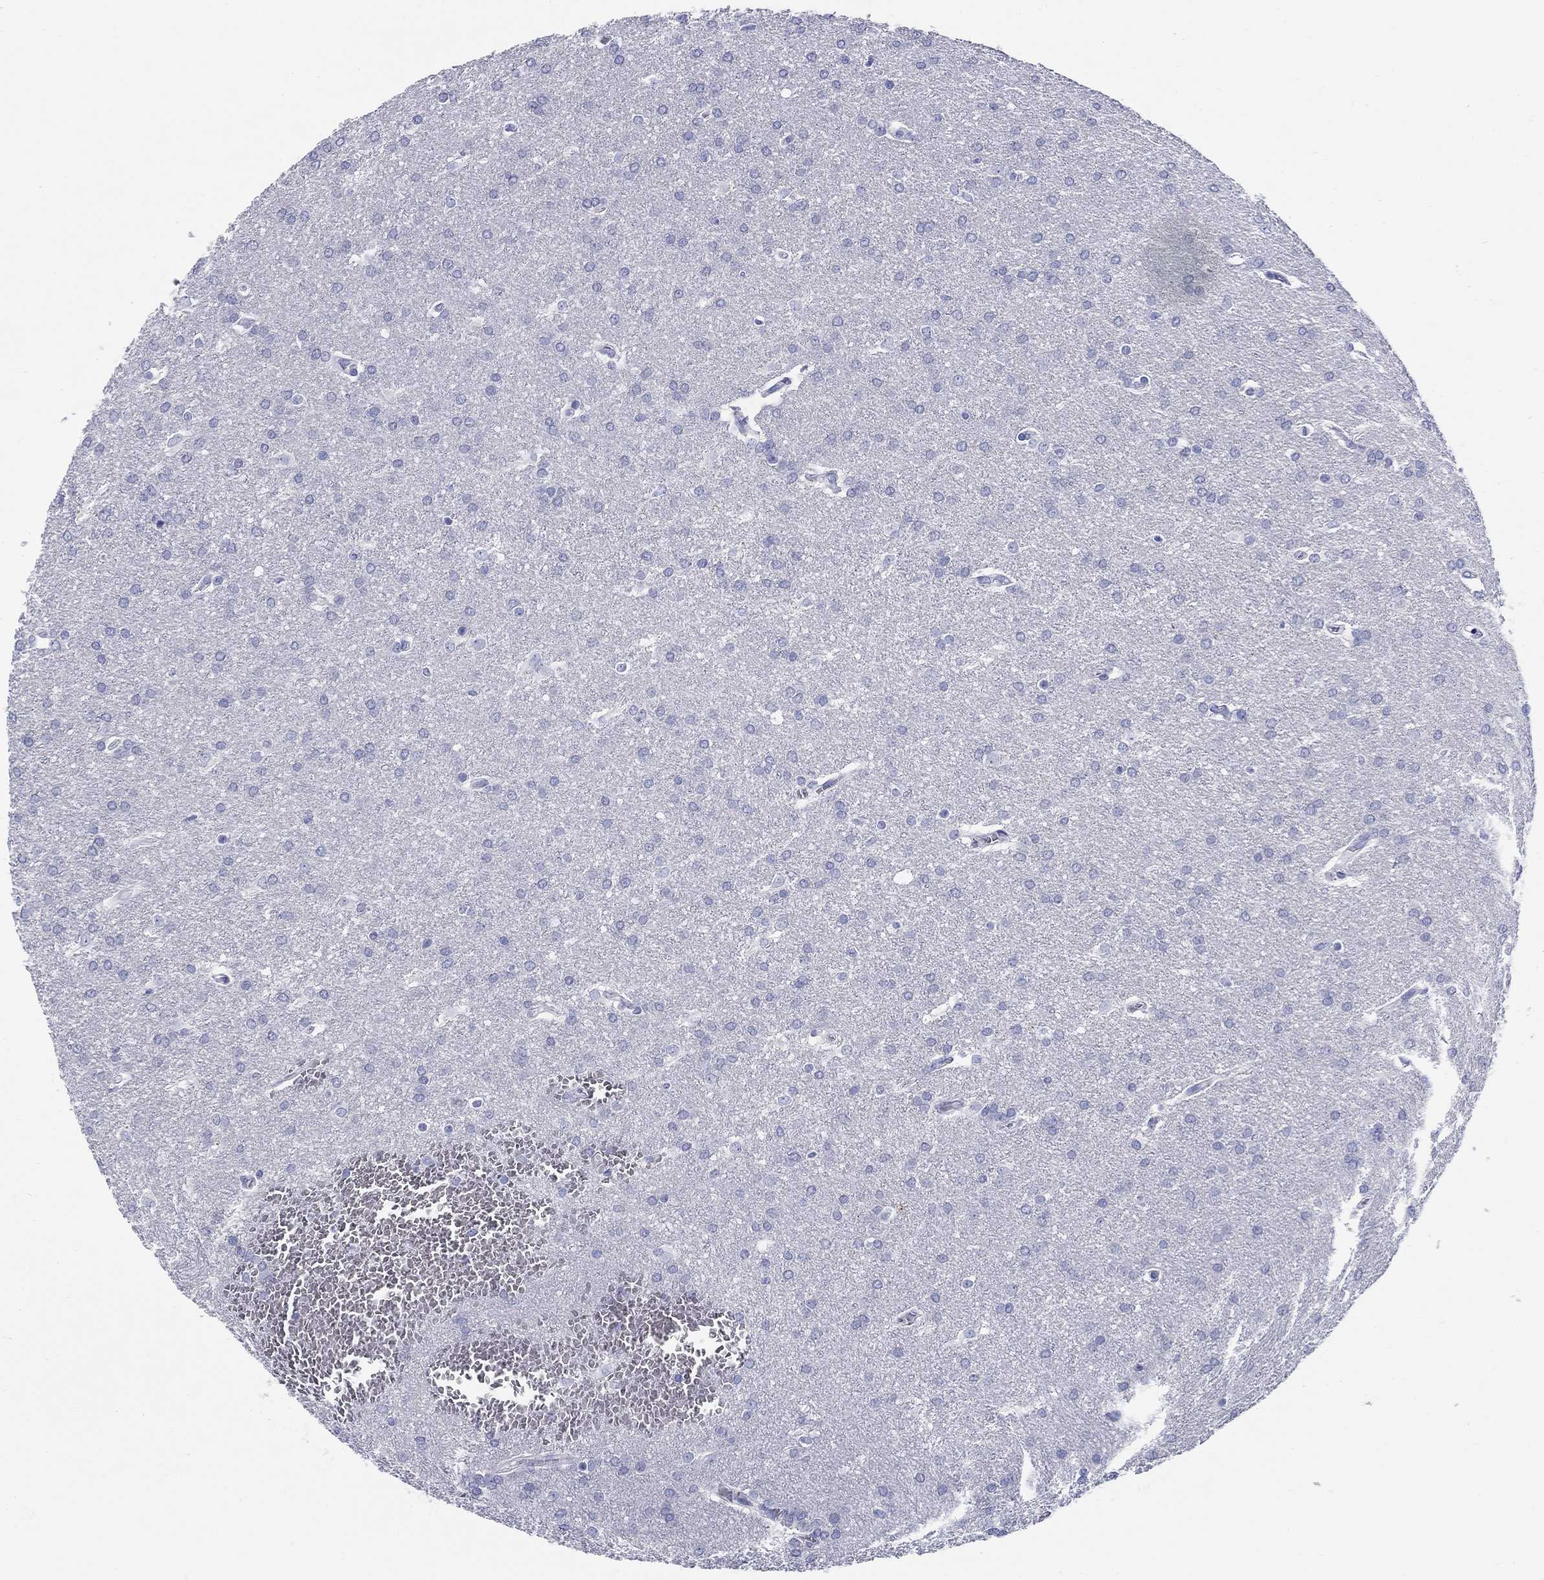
{"staining": {"intensity": "negative", "quantity": "none", "location": "none"}, "tissue": "glioma", "cell_type": "Tumor cells", "image_type": "cancer", "snomed": [{"axis": "morphology", "description": "Glioma, malignant, Low grade"}, {"axis": "topography", "description": "Brain"}], "caption": "Immunohistochemistry (IHC) of human glioma demonstrates no expression in tumor cells.", "gene": "LAMP5", "patient": {"sex": "female", "age": 32}}